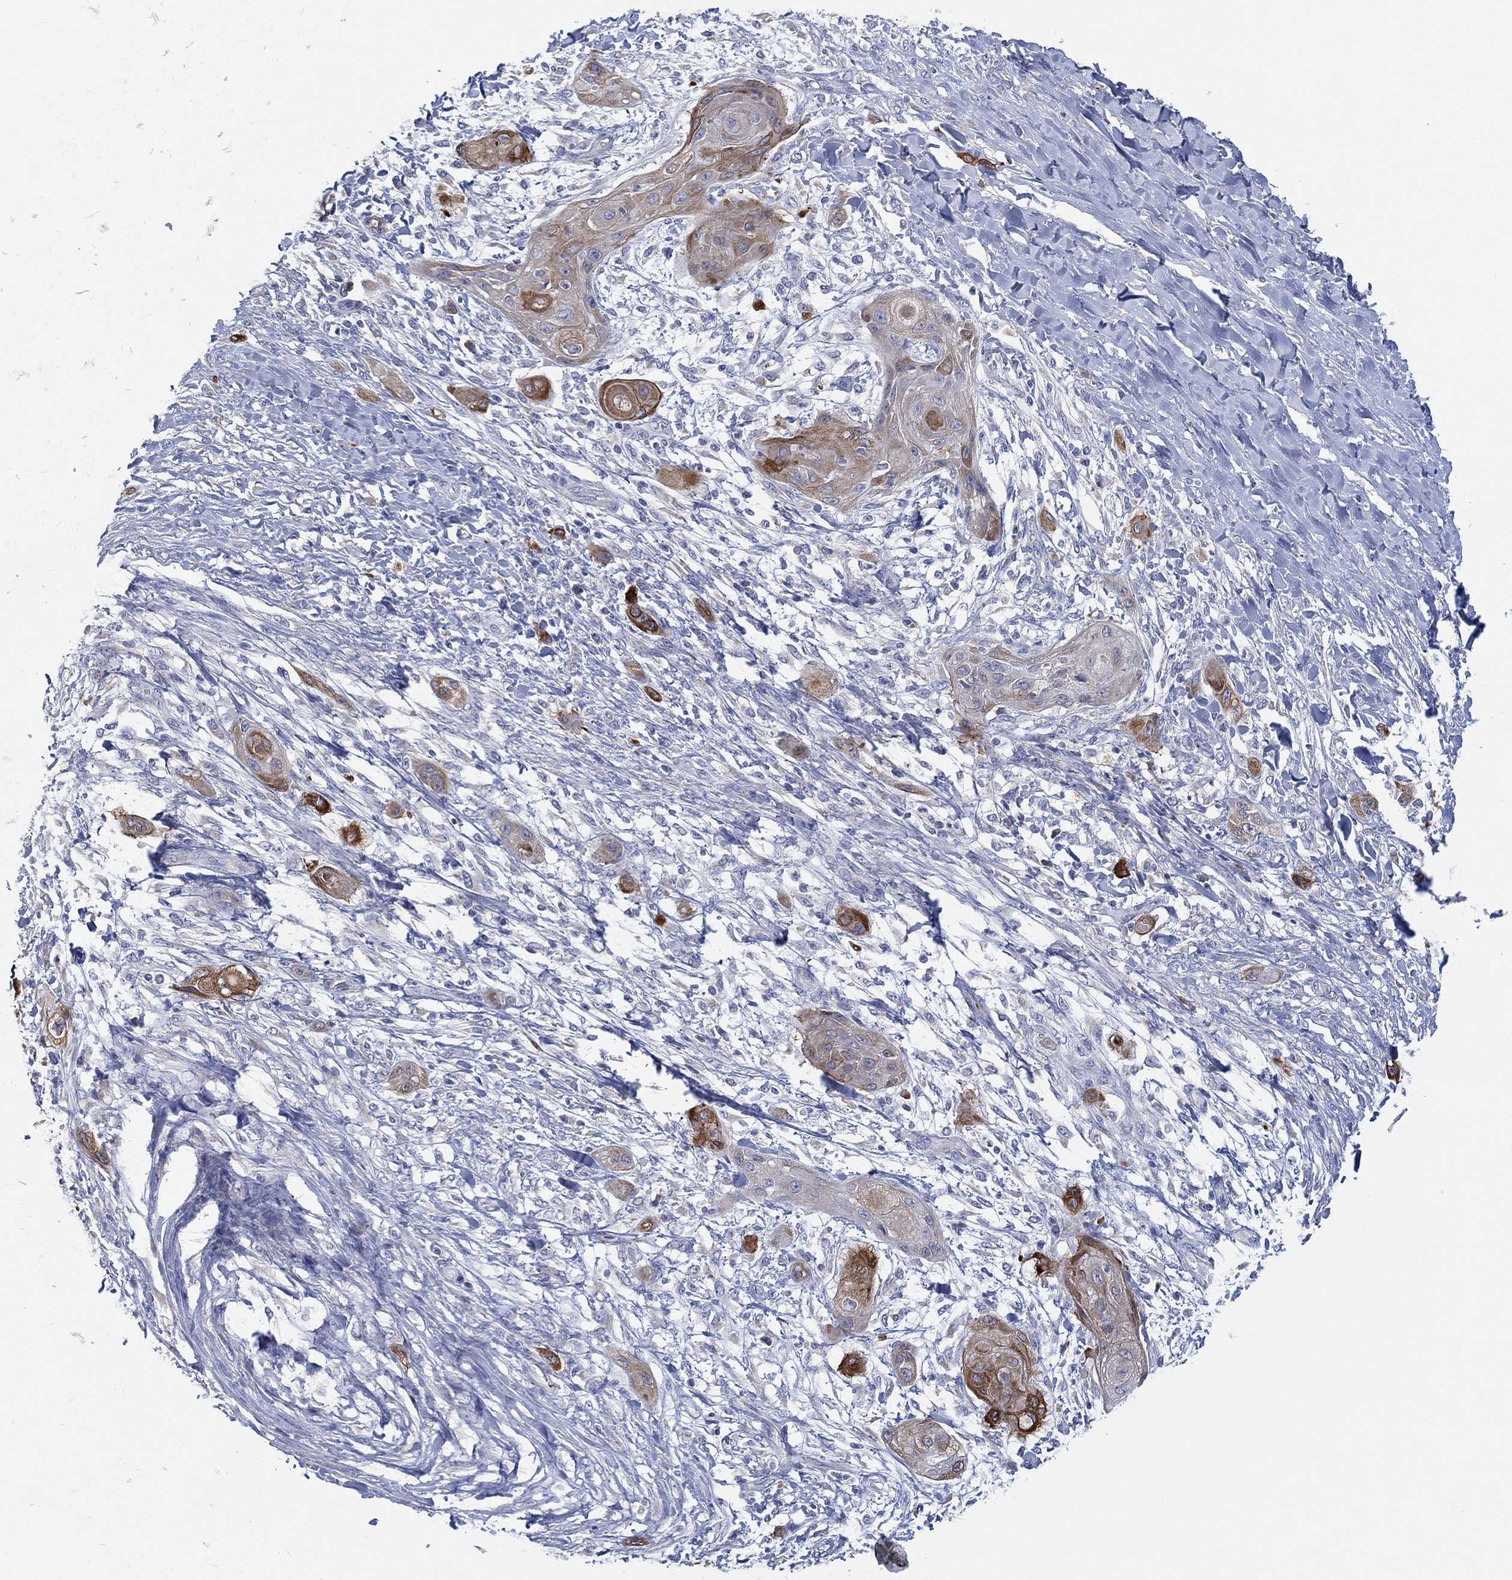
{"staining": {"intensity": "moderate", "quantity": "<25%", "location": "cytoplasmic/membranous"}, "tissue": "skin cancer", "cell_type": "Tumor cells", "image_type": "cancer", "snomed": [{"axis": "morphology", "description": "Squamous cell carcinoma, NOS"}, {"axis": "topography", "description": "Skin"}], "caption": "Approximately <25% of tumor cells in human squamous cell carcinoma (skin) demonstrate moderate cytoplasmic/membranous protein positivity as visualized by brown immunohistochemical staining.", "gene": "TMEM40", "patient": {"sex": "male", "age": 62}}